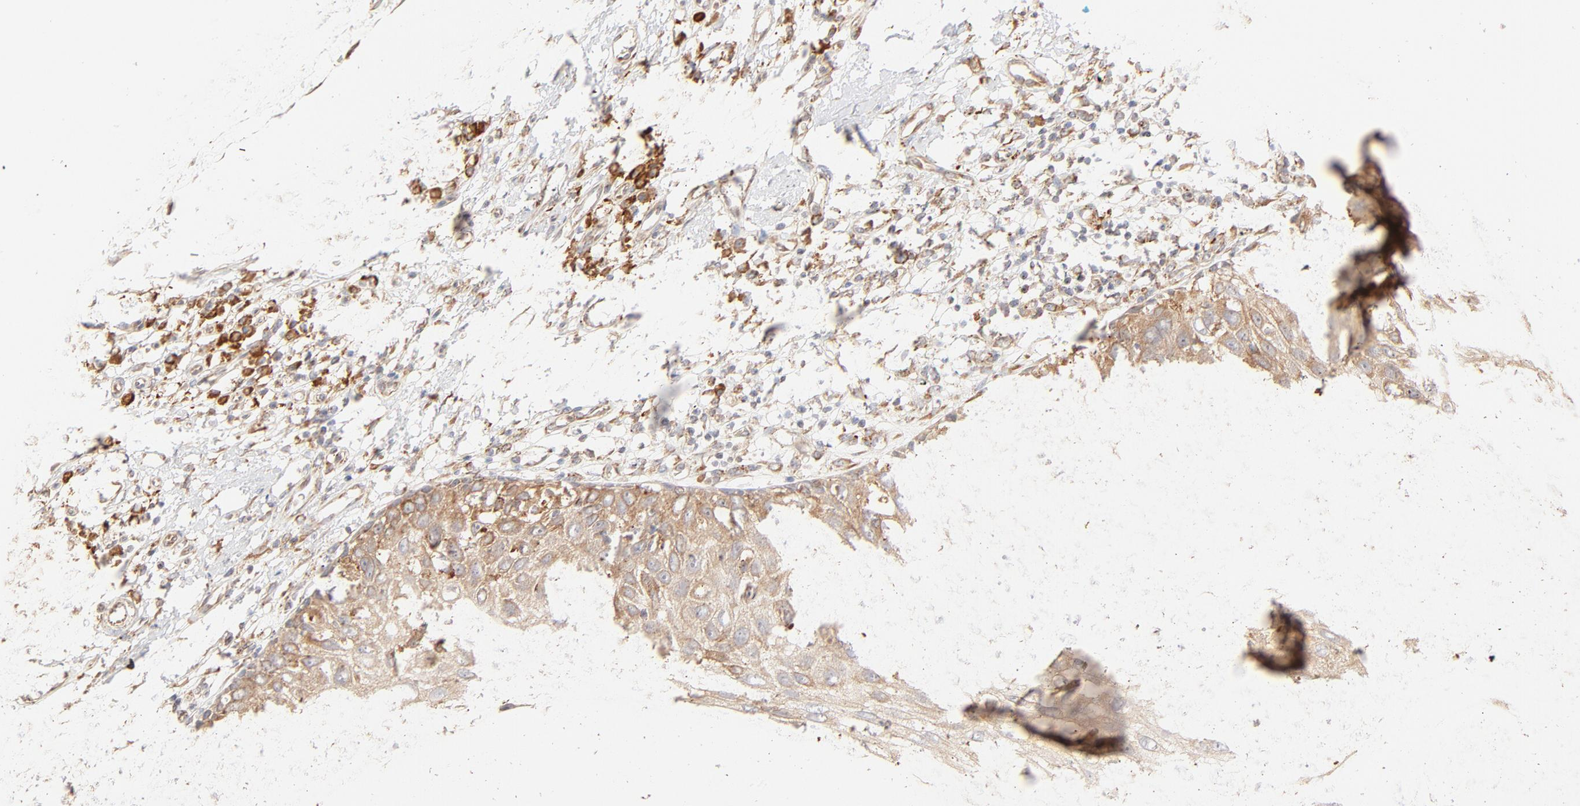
{"staining": {"intensity": "moderate", "quantity": ">75%", "location": "cytoplasmic/membranous"}, "tissue": "skin cancer", "cell_type": "Tumor cells", "image_type": "cancer", "snomed": [{"axis": "morphology", "description": "Squamous cell carcinoma, NOS"}, {"axis": "topography", "description": "Skin"}], "caption": "Tumor cells reveal medium levels of moderate cytoplasmic/membranous expression in approximately >75% of cells in squamous cell carcinoma (skin). The staining was performed using DAB to visualize the protein expression in brown, while the nuclei were stained in blue with hematoxylin (Magnification: 20x).", "gene": "PARP12", "patient": {"sex": "male", "age": 87}}